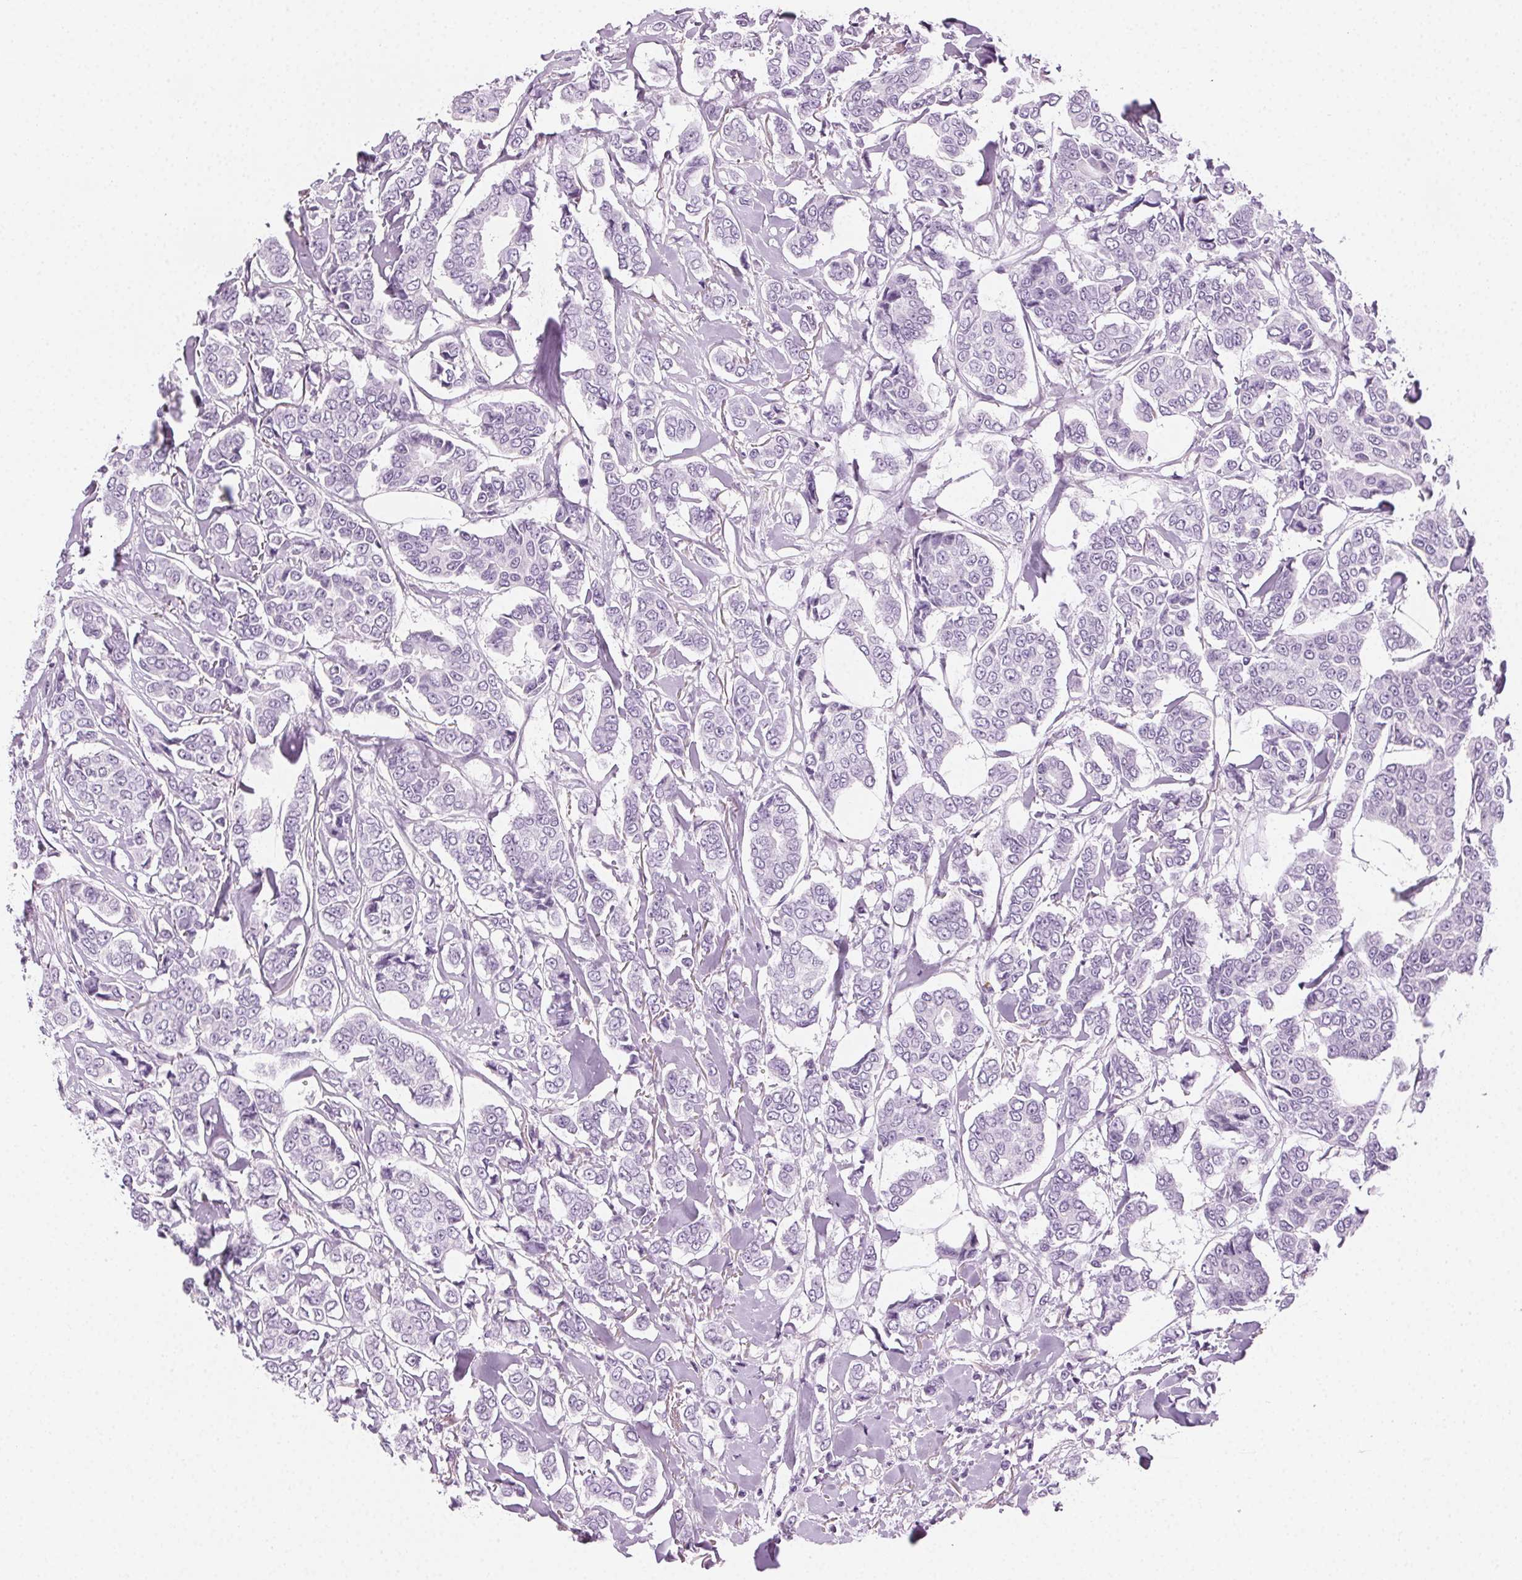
{"staining": {"intensity": "negative", "quantity": "none", "location": "none"}, "tissue": "breast cancer", "cell_type": "Tumor cells", "image_type": "cancer", "snomed": [{"axis": "morphology", "description": "Duct carcinoma"}, {"axis": "topography", "description": "Breast"}], "caption": "Tumor cells are negative for brown protein staining in breast cancer (invasive ductal carcinoma).", "gene": "MPO", "patient": {"sex": "female", "age": 94}}